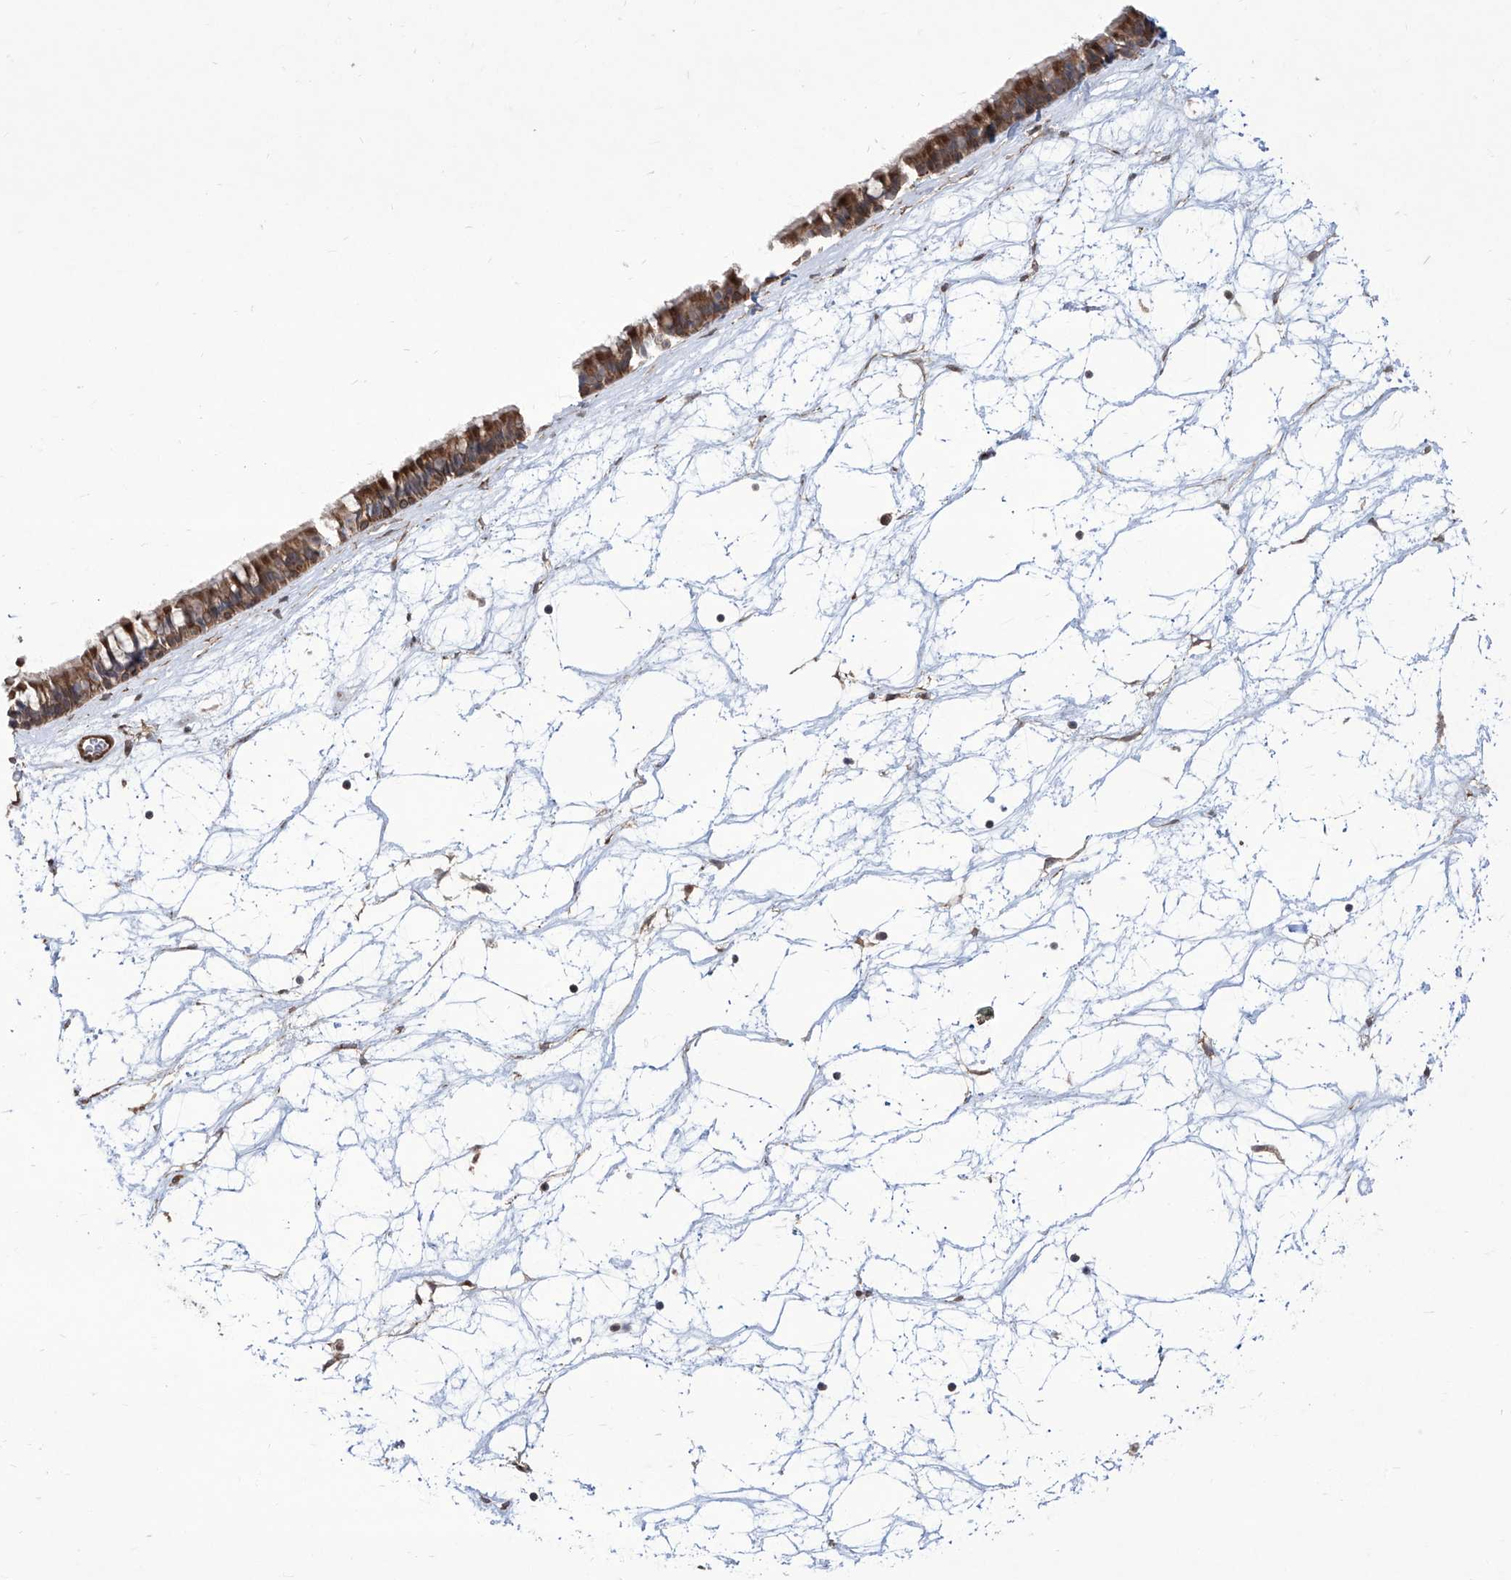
{"staining": {"intensity": "strong", "quantity": ">75%", "location": "cytoplasmic/membranous"}, "tissue": "nasopharynx", "cell_type": "Respiratory epithelial cells", "image_type": "normal", "snomed": [{"axis": "morphology", "description": "Normal tissue, NOS"}, {"axis": "topography", "description": "Nasopharynx"}], "caption": "An immunohistochemistry image of benign tissue is shown. Protein staining in brown highlights strong cytoplasmic/membranous positivity in nasopharynx within respiratory epithelial cells. Using DAB (3,3'-diaminobenzidine) (brown) and hematoxylin (blue) stains, captured at high magnification using brightfield microscopy.", "gene": "APAF1", "patient": {"sex": "male", "age": 64}}